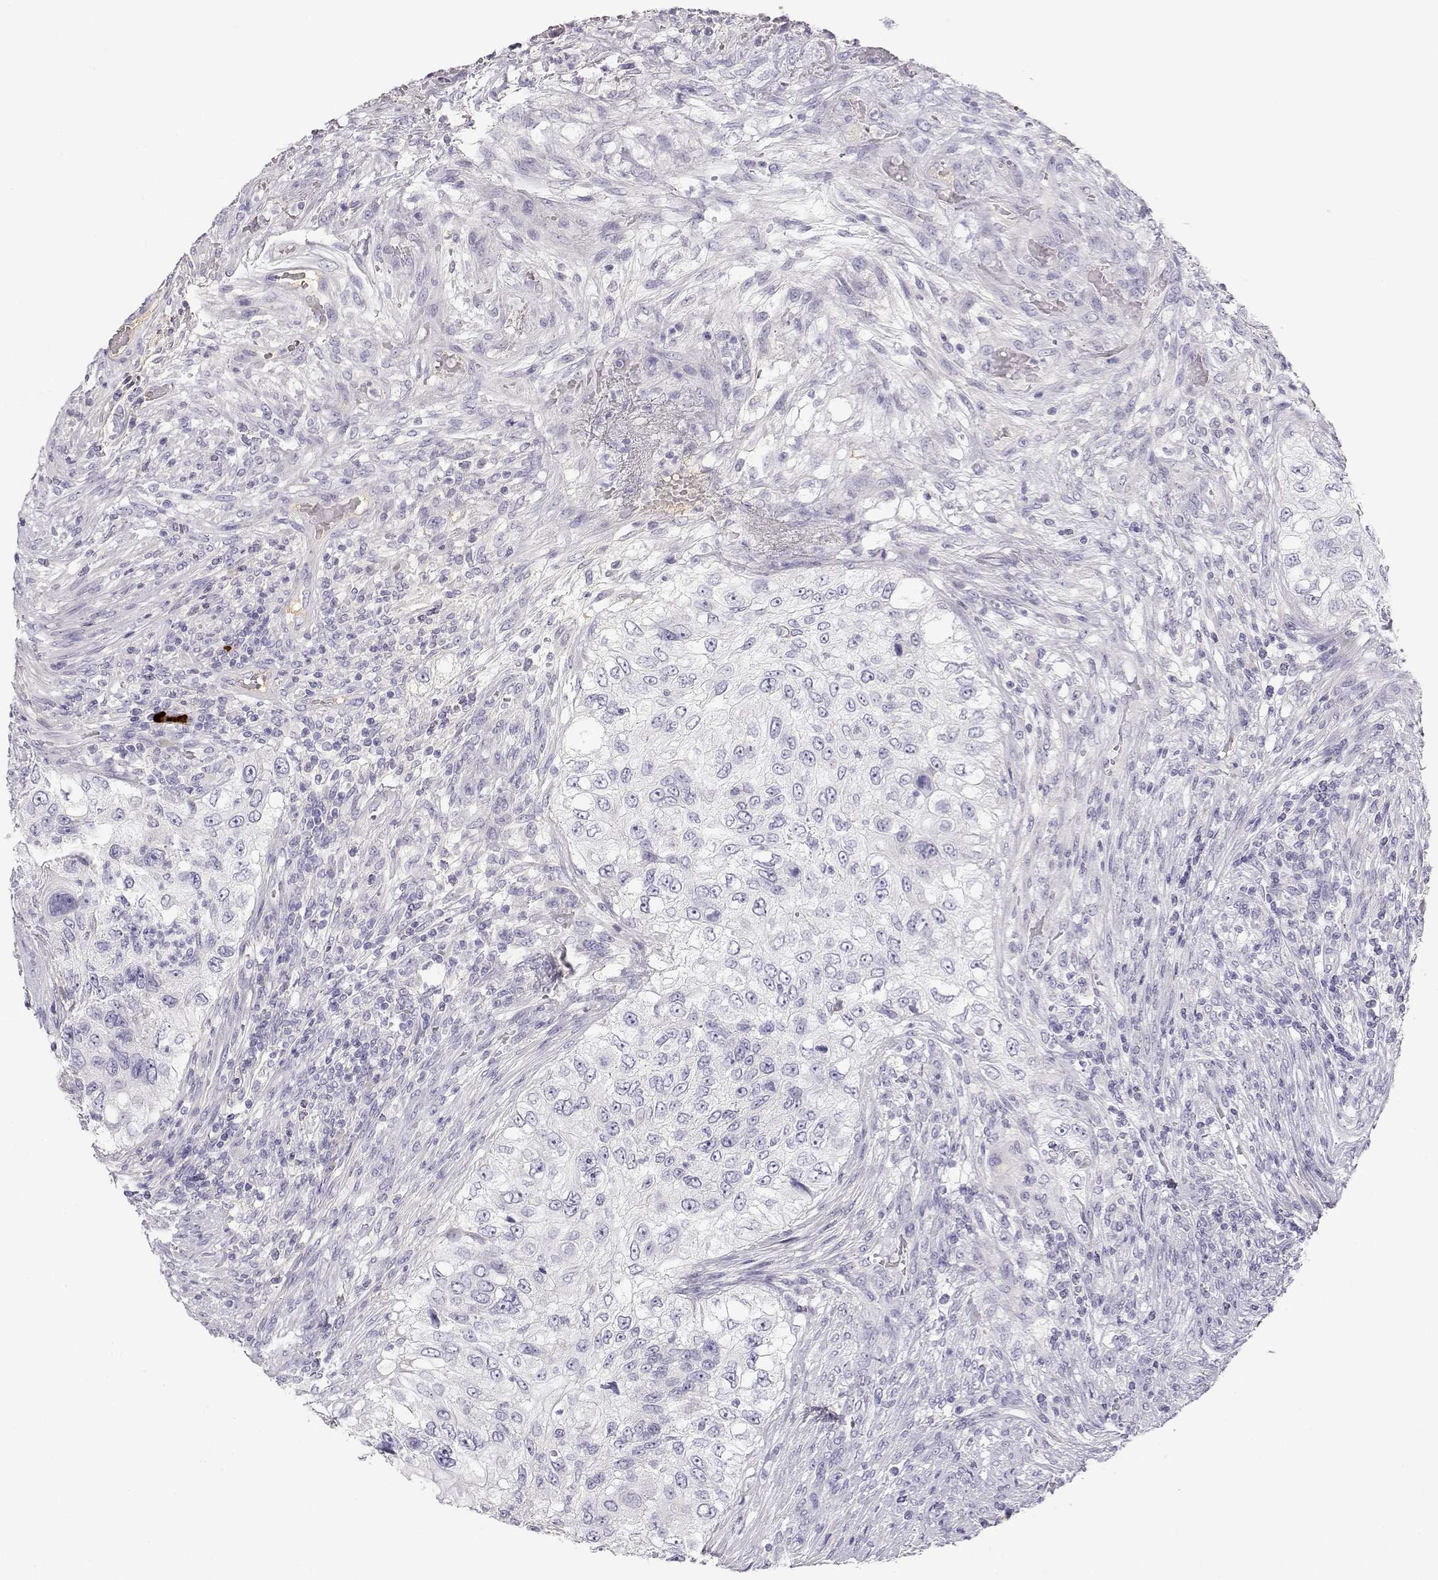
{"staining": {"intensity": "negative", "quantity": "none", "location": "none"}, "tissue": "urothelial cancer", "cell_type": "Tumor cells", "image_type": "cancer", "snomed": [{"axis": "morphology", "description": "Urothelial carcinoma, High grade"}, {"axis": "topography", "description": "Urinary bladder"}], "caption": "Immunohistochemical staining of human urothelial cancer reveals no significant expression in tumor cells.", "gene": "GPR174", "patient": {"sex": "female", "age": 60}}